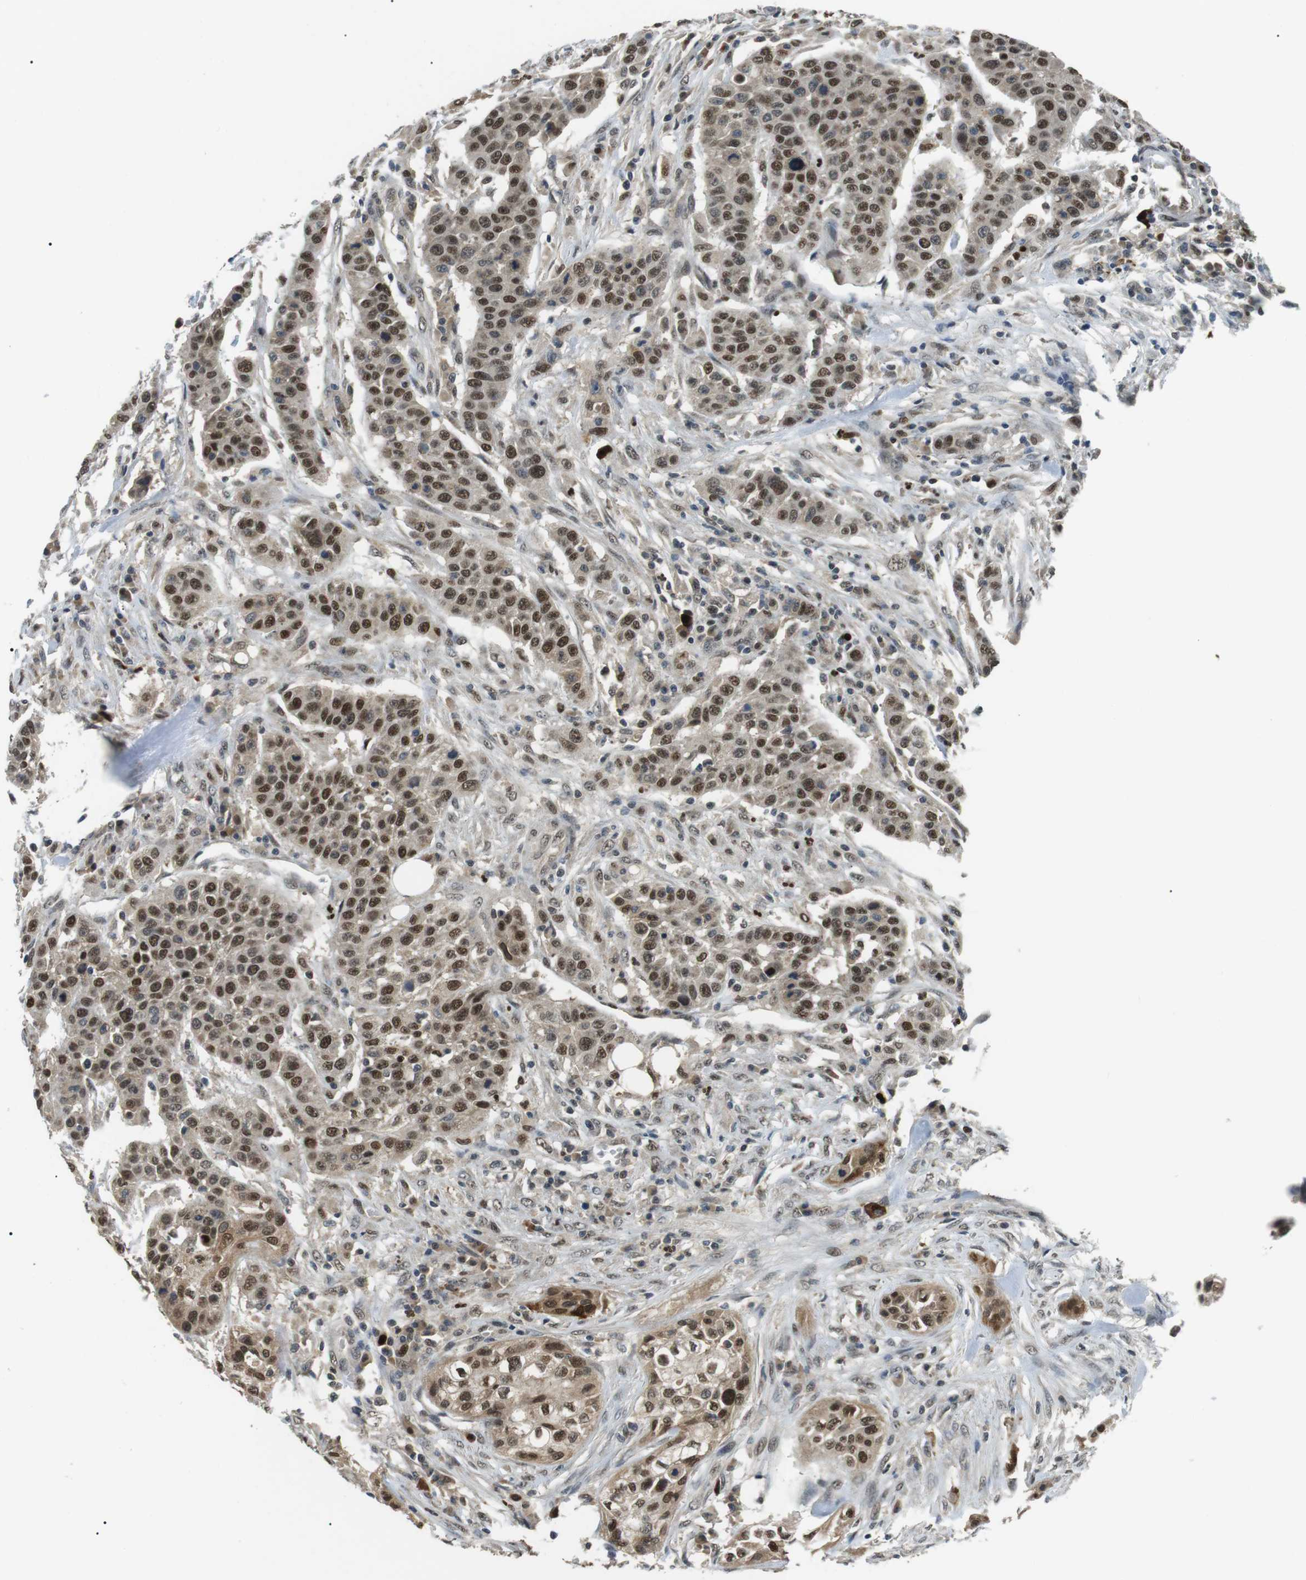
{"staining": {"intensity": "moderate", "quantity": ">75%", "location": "cytoplasmic/membranous,nuclear"}, "tissue": "urothelial cancer", "cell_type": "Tumor cells", "image_type": "cancer", "snomed": [{"axis": "morphology", "description": "Urothelial carcinoma, High grade"}, {"axis": "topography", "description": "Urinary bladder"}], "caption": "DAB immunohistochemical staining of human high-grade urothelial carcinoma shows moderate cytoplasmic/membranous and nuclear protein positivity in about >75% of tumor cells. The staining was performed using DAB, with brown indicating positive protein expression. Nuclei are stained blue with hematoxylin.", "gene": "ORAI3", "patient": {"sex": "male", "age": 74}}